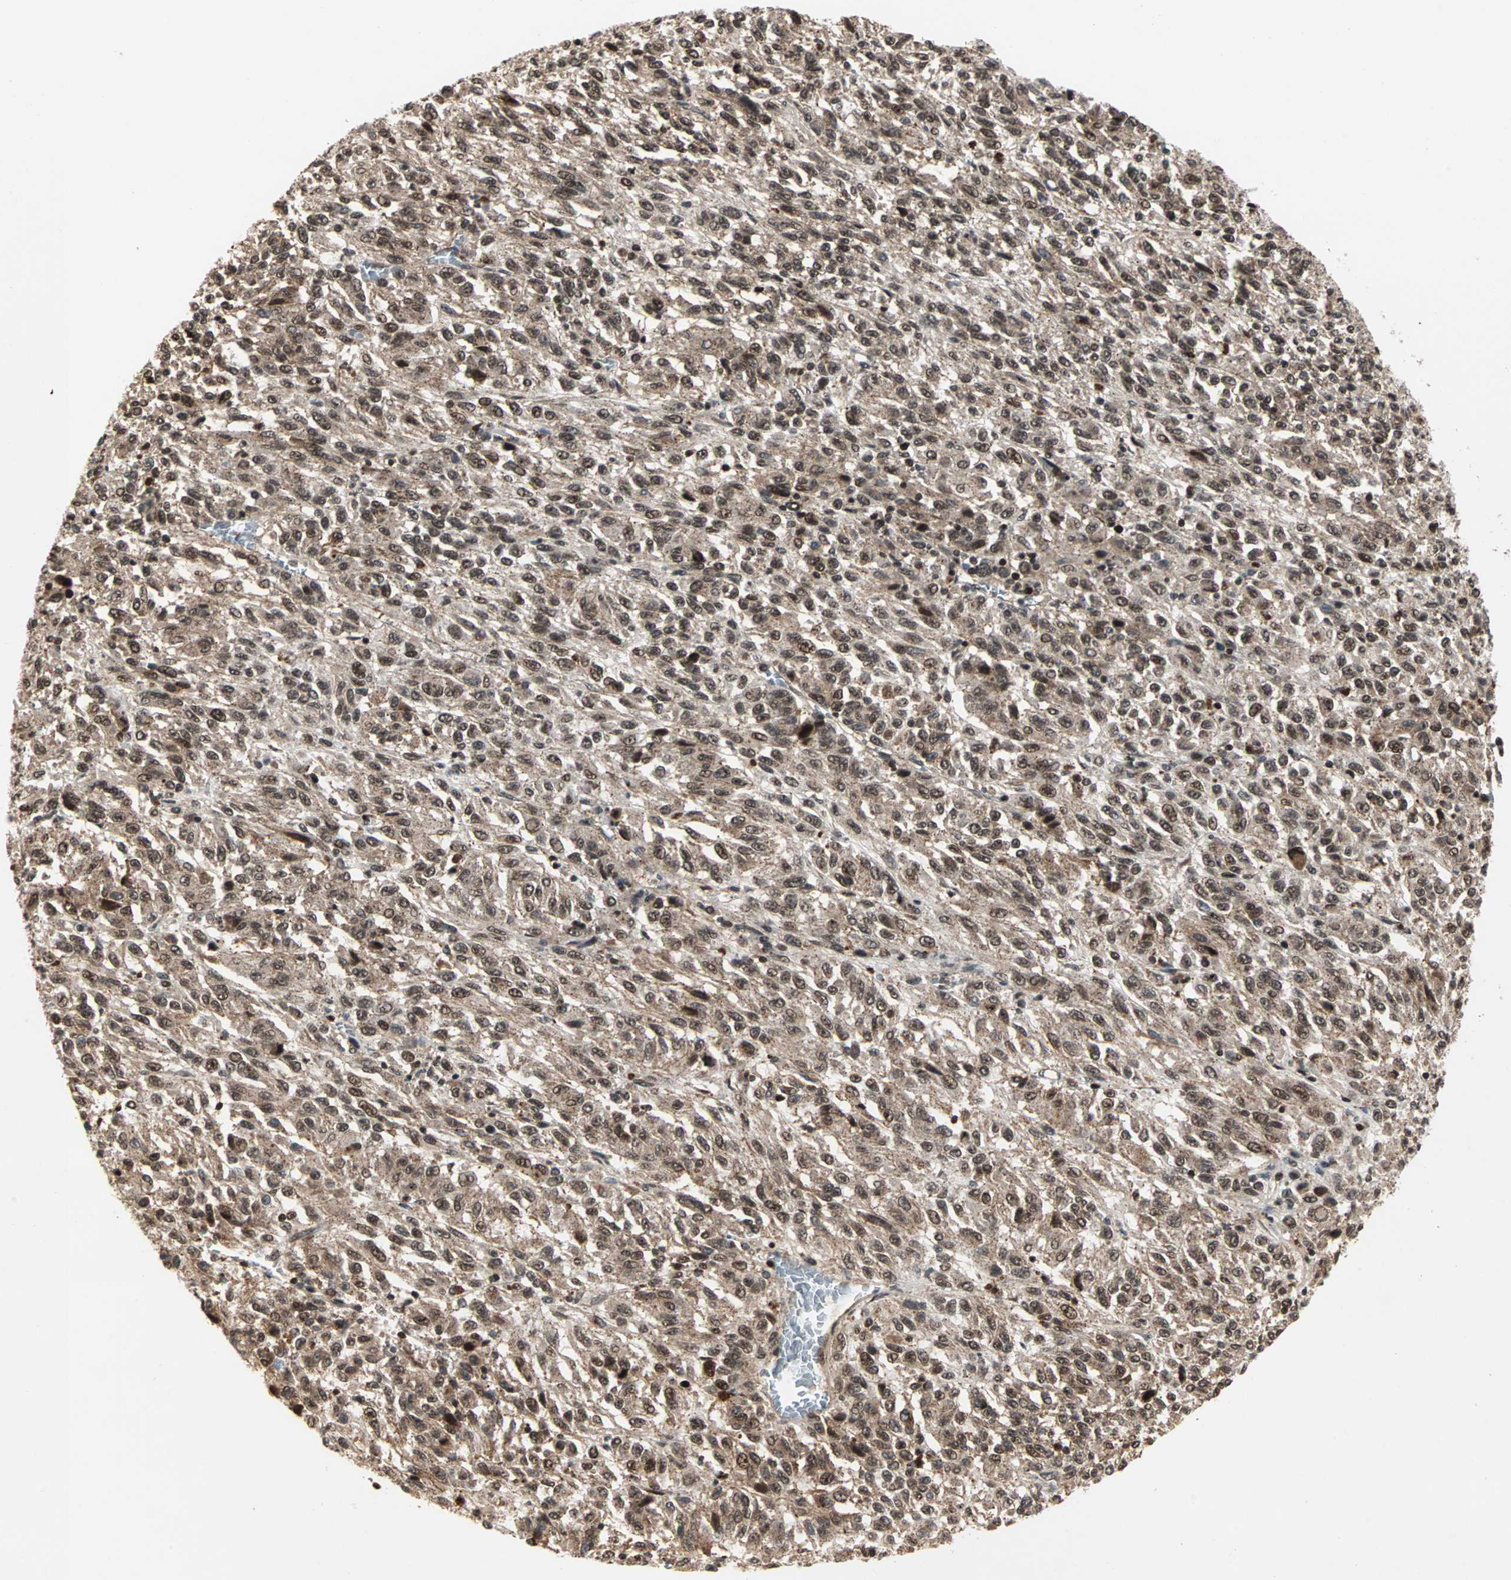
{"staining": {"intensity": "strong", "quantity": ">75%", "location": "cytoplasmic/membranous,nuclear"}, "tissue": "melanoma", "cell_type": "Tumor cells", "image_type": "cancer", "snomed": [{"axis": "morphology", "description": "Malignant melanoma, Metastatic site"}, {"axis": "topography", "description": "Lung"}], "caption": "Immunohistochemistry photomicrograph of neoplastic tissue: melanoma stained using IHC demonstrates high levels of strong protein expression localized specifically in the cytoplasmic/membranous and nuclear of tumor cells, appearing as a cytoplasmic/membranous and nuclear brown color.", "gene": "ZBED9", "patient": {"sex": "male", "age": 64}}